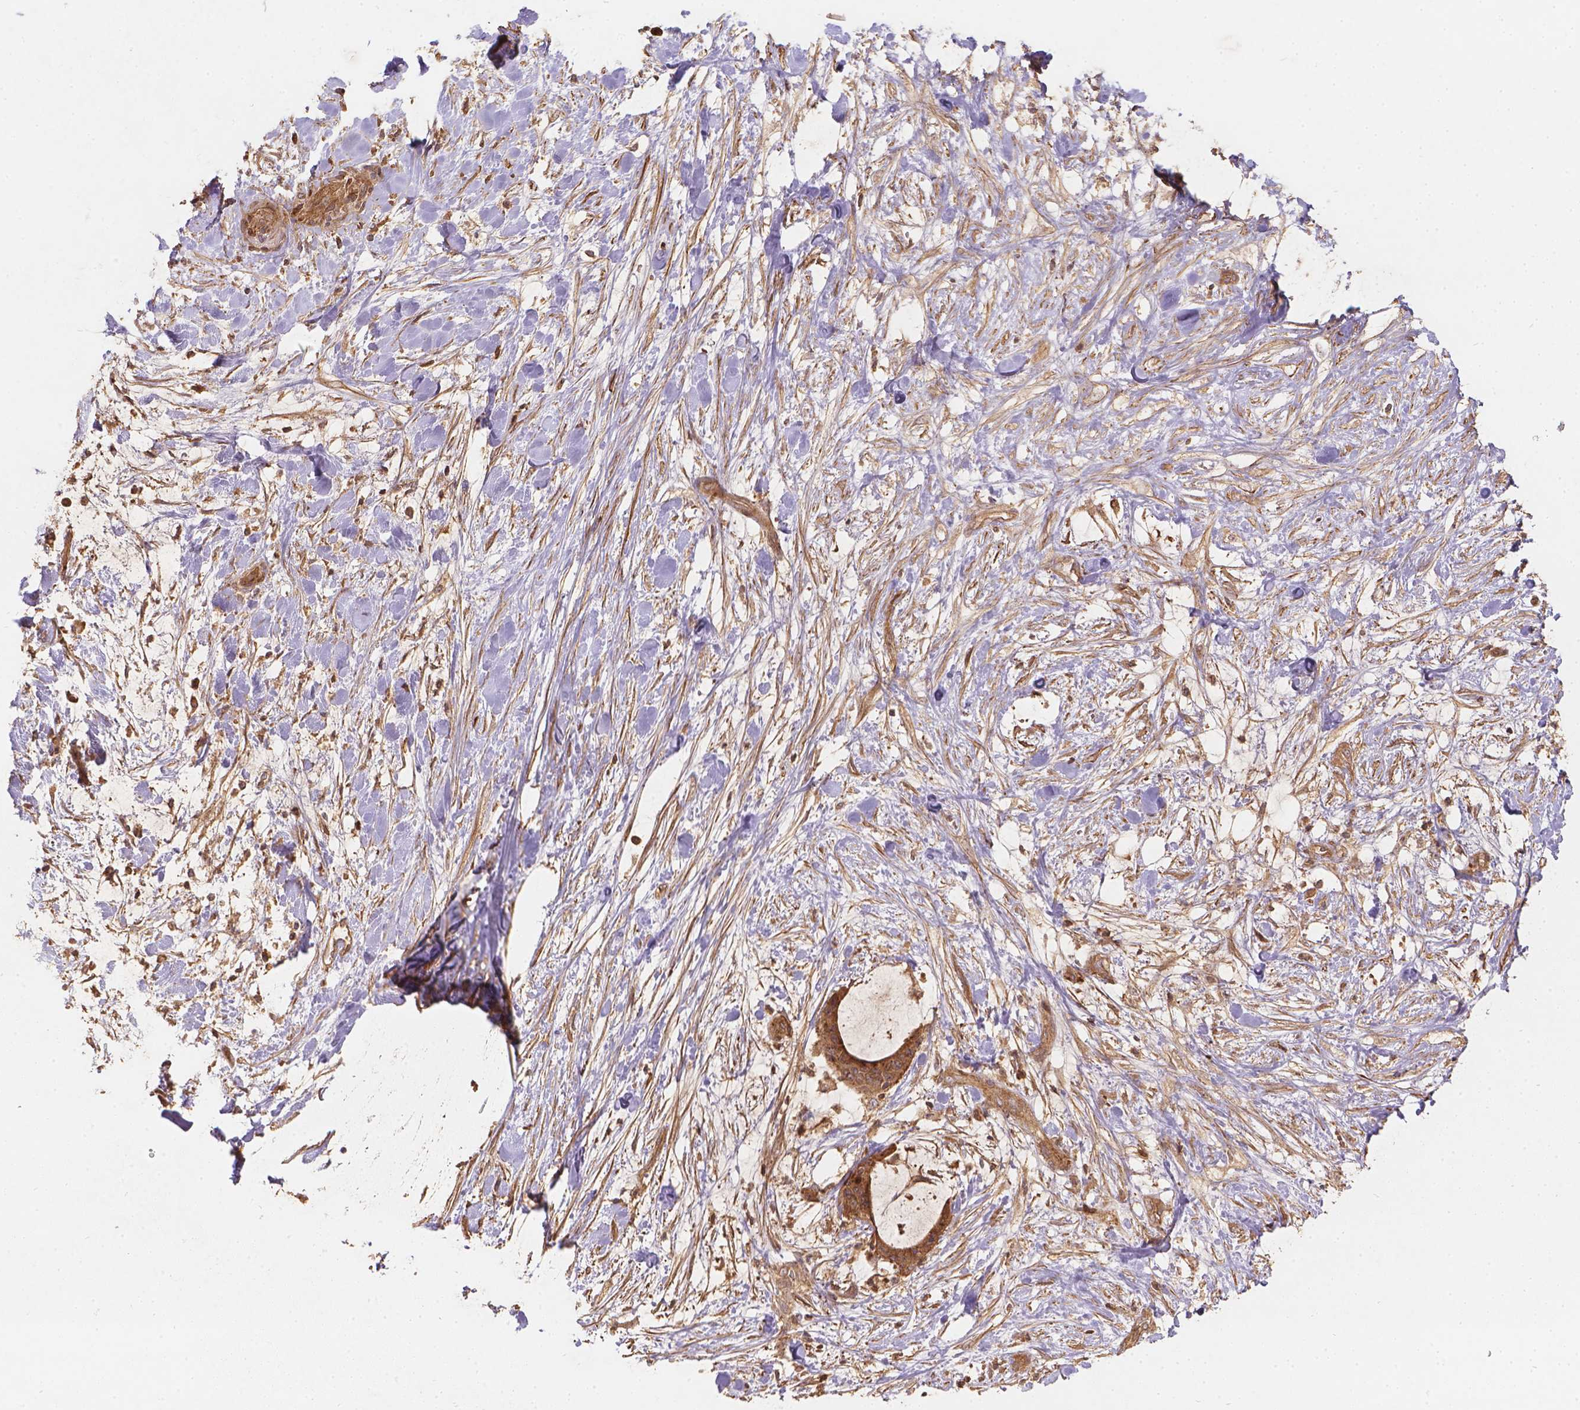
{"staining": {"intensity": "strong", "quantity": ">75%", "location": "cytoplasmic/membranous"}, "tissue": "liver cancer", "cell_type": "Tumor cells", "image_type": "cancer", "snomed": [{"axis": "morphology", "description": "Cholangiocarcinoma"}, {"axis": "topography", "description": "Liver"}], "caption": "Liver cancer (cholangiocarcinoma) was stained to show a protein in brown. There is high levels of strong cytoplasmic/membranous positivity in approximately >75% of tumor cells. (Stains: DAB in brown, nuclei in blue, Microscopy: brightfield microscopy at high magnification).", "gene": "XPR1", "patient": {"sex": "female", "age": 73}}